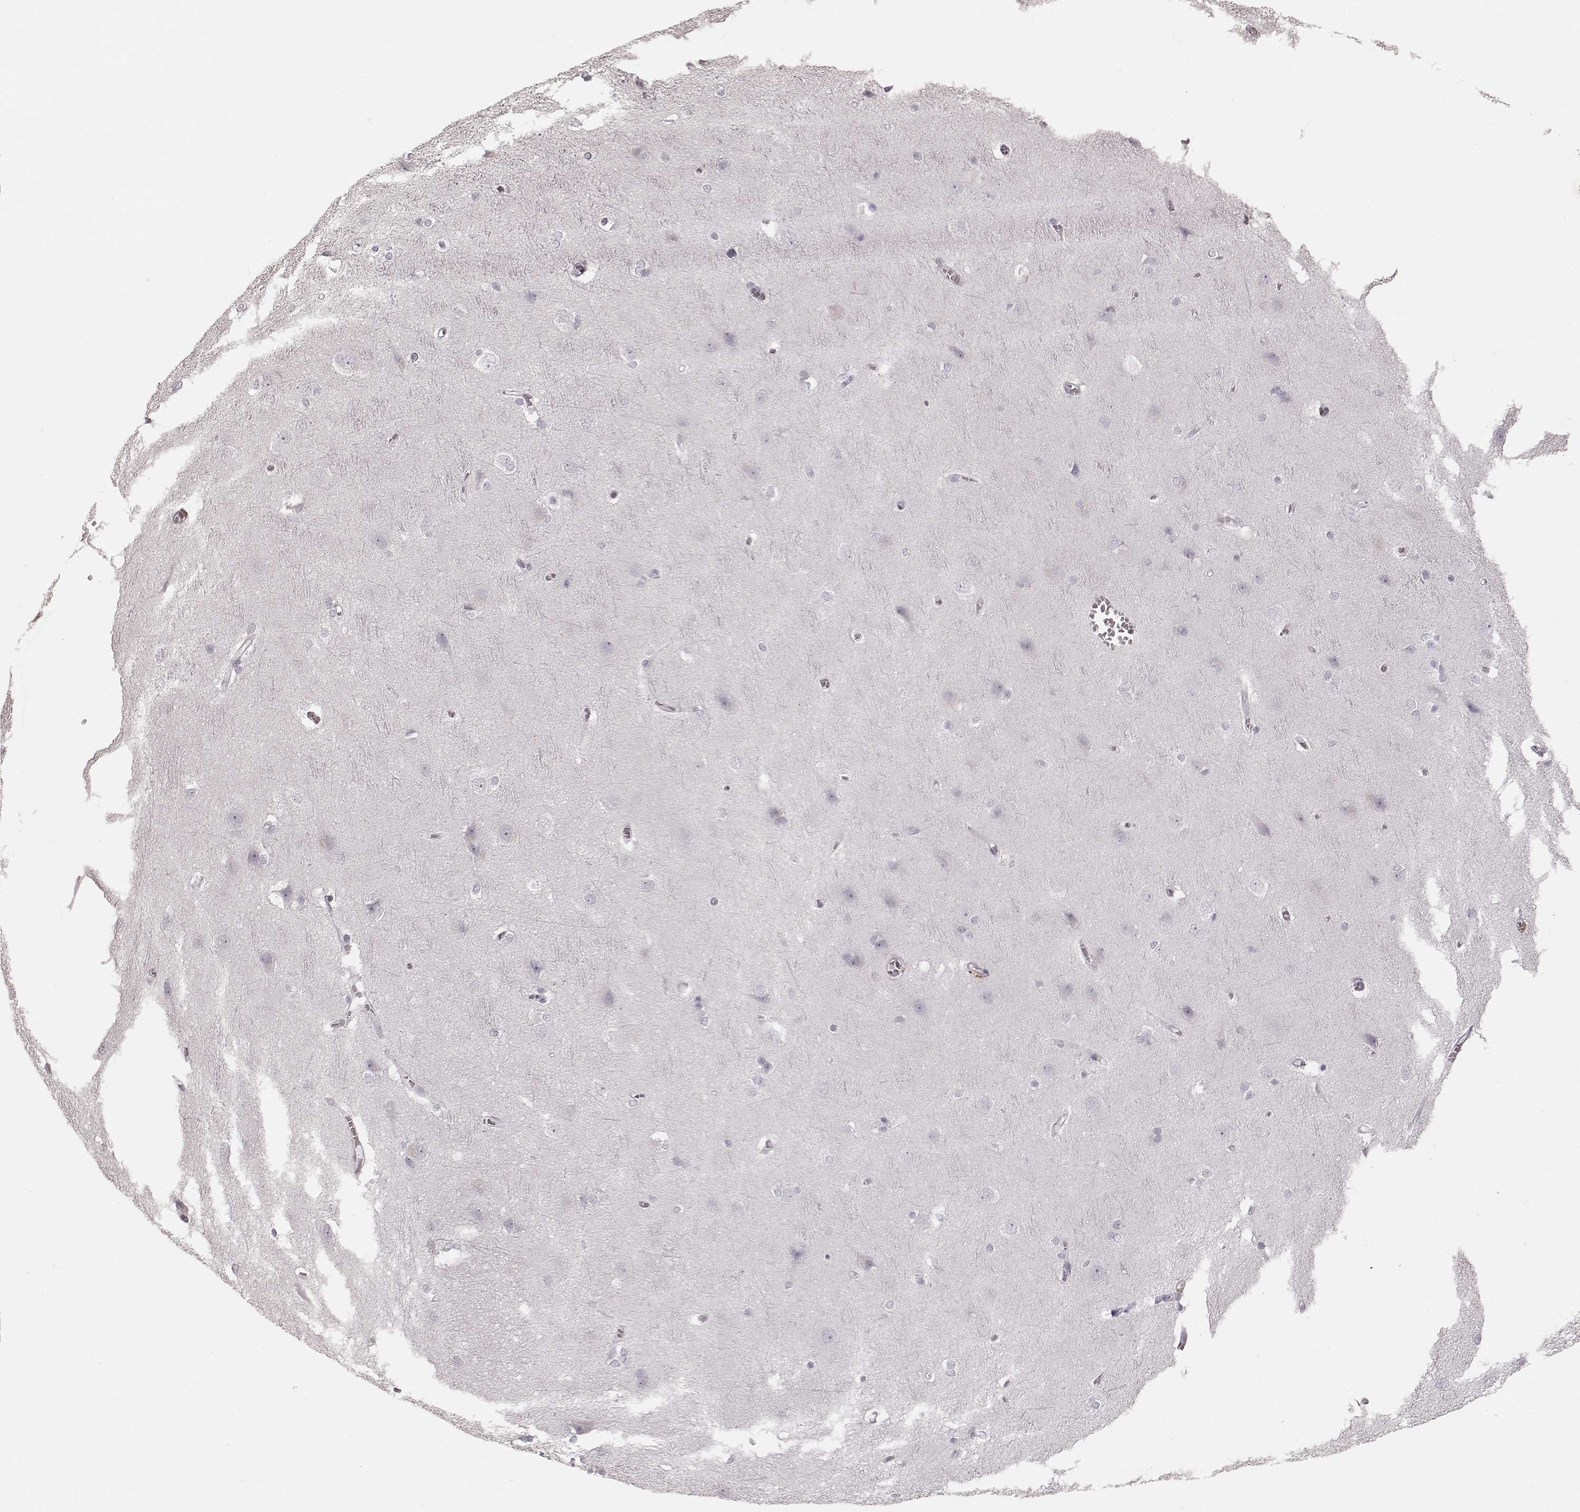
{"staining": {"intensity": "negative", "quantity": "none", "location": "none"}, "tissue": "cerebral cortex", "cell_type": "Endothelial cells", "image_type": "normal", "snomed": [{"axis": "morphology", "description": "Normal tissue, NOS"}, {"axis": "topography", "description": "Cerebral cortex"}], "caption": "This is a image of immunohistochemistry (IHC) staining of benign cerebral cortex, which shows no expression in endothelial cells.", "gene": "PRLHR", "patient": {"sex": "male", "age": 37}}